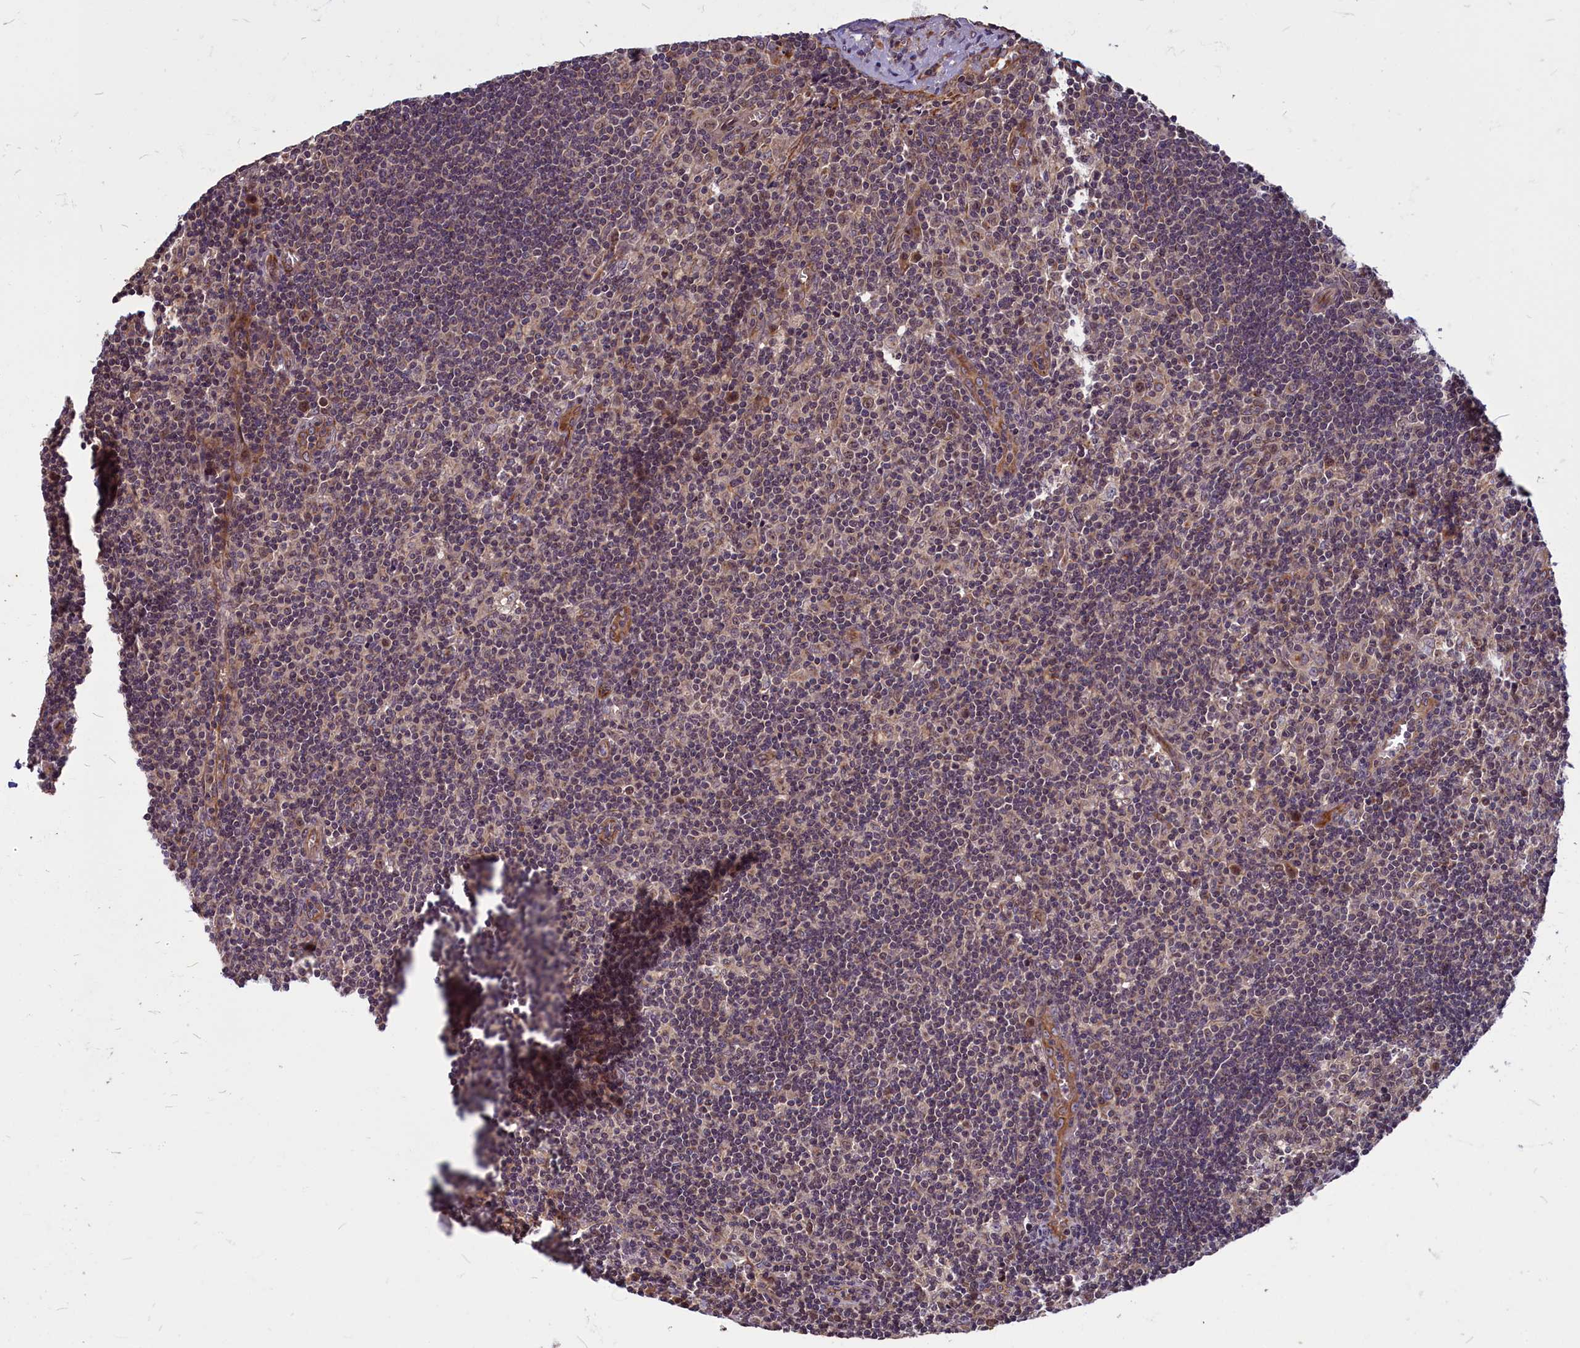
{"staining": {"intensity": "moderate", "quantity": "<25%", "location": "nuclear"}, "tissue": "lymph node", "cell_type": "Germinal center cells", "image_type": "normal", "snomed": [{"axis": "morphology", "description": "Normal tissue, NOS"}, {"axis": "topography", "description": "Lymph node"}], "caption": "Protein staining of unremarkable lymph node shows moderate nuclear expression in approximately <25% of germinal center cells.", "gene": "ENSG00000274944", "patient": {"sex": "male", "age": 58}}